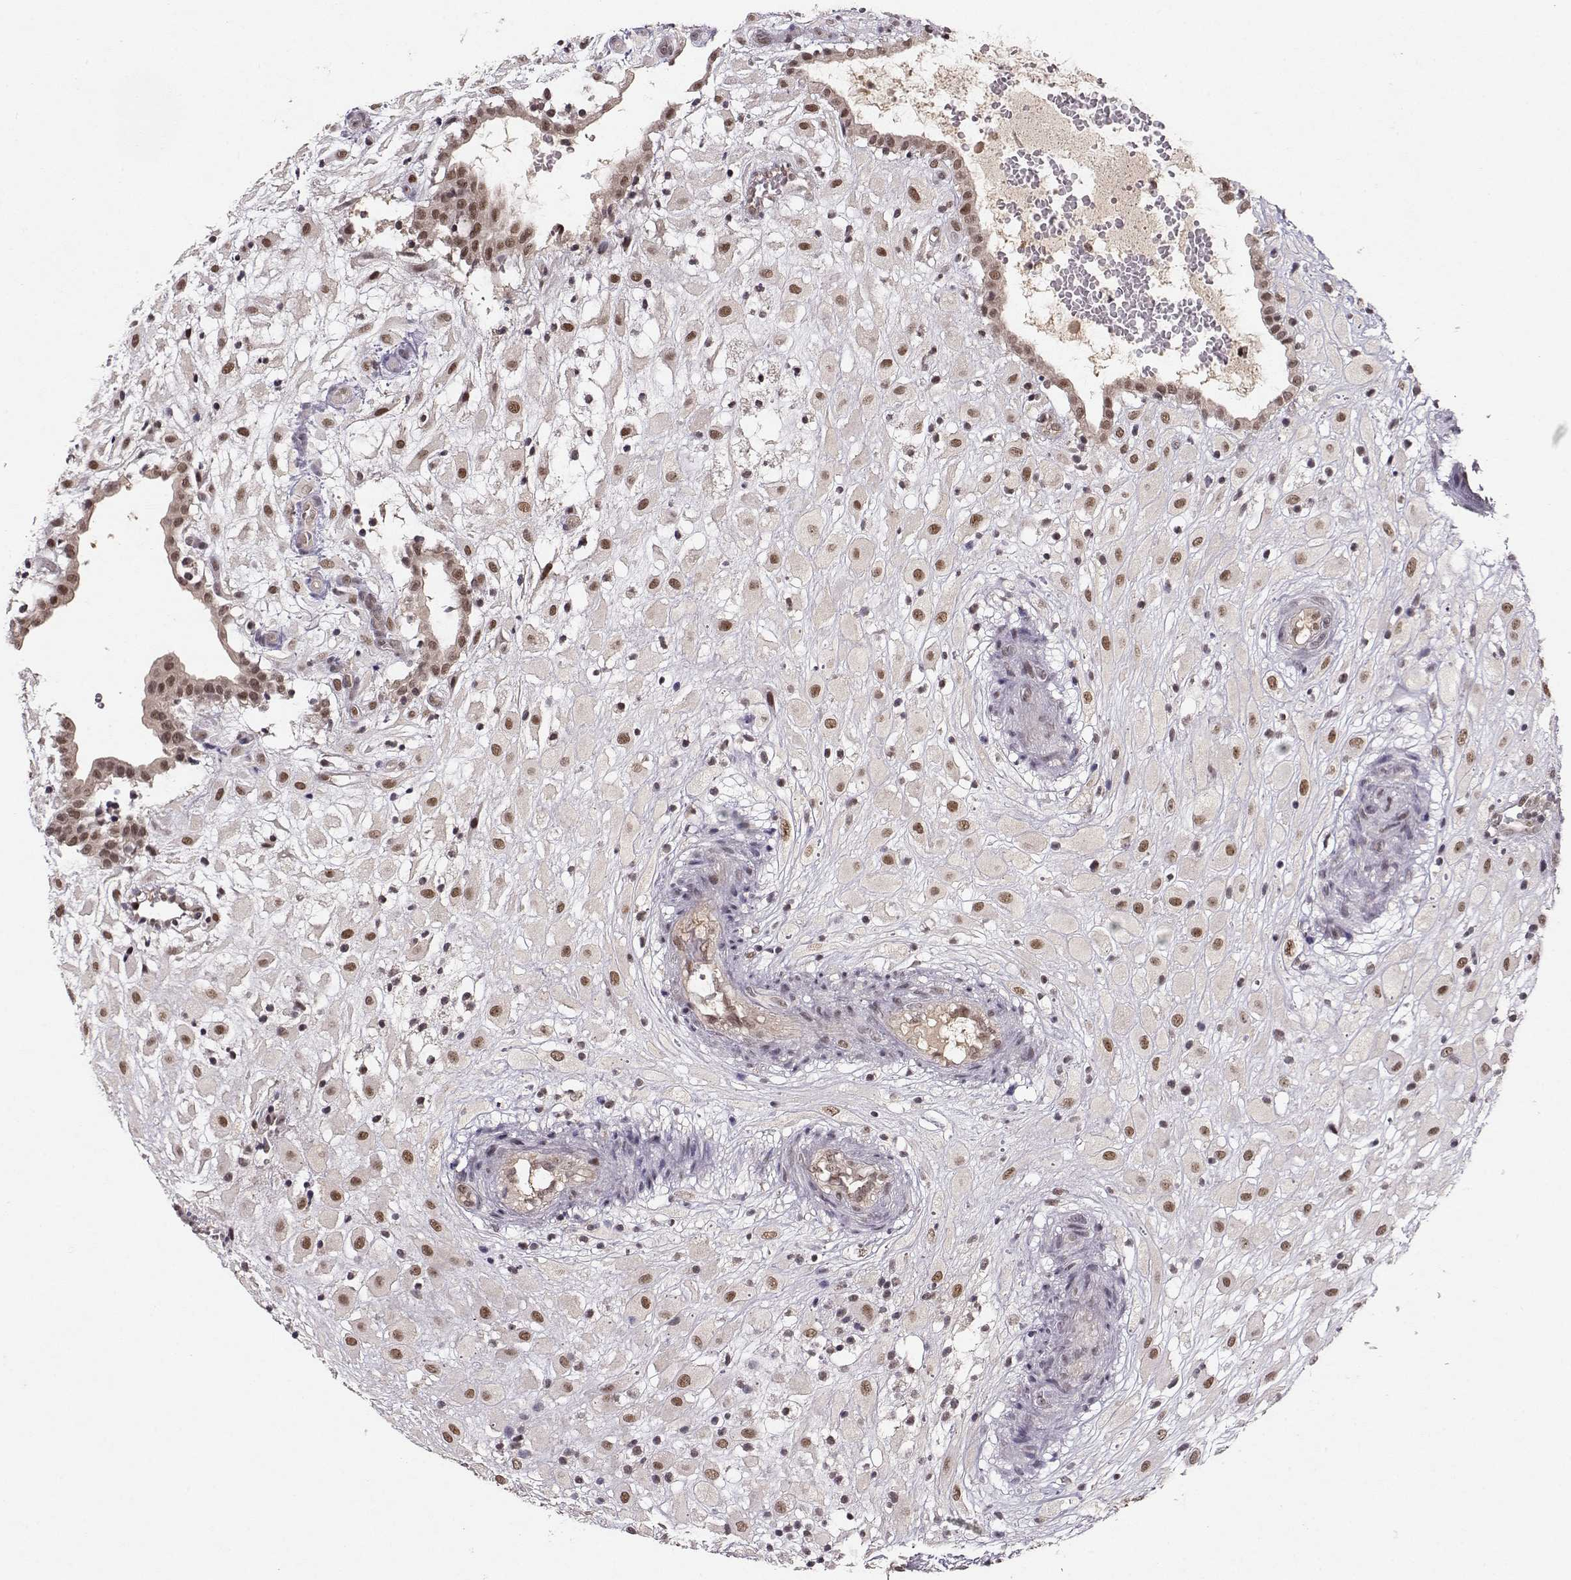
{"staining": {"intensity": "strong", "quantity": ">75%", "location": "nuclear"}, "tissue": "placenta", "cell_type": "Decidual cells", "image_type": "normal", "snomed": [{"axis": "morphology", "description": "Normal tissue, NOS"}, {"axis": "topography", "description": "Placenta"}], "caption": "Normal placenta demonstrates strong nuclear positivity in about >75% of decidual cells The staining was performed using DAB to visualize the protein expression in brown, while the nuclei were stained in blue with hematoxylin (Magnification: 20x)..", "gene": "CSNK2A1", "patient": {"sex": "female", "age": 24}}